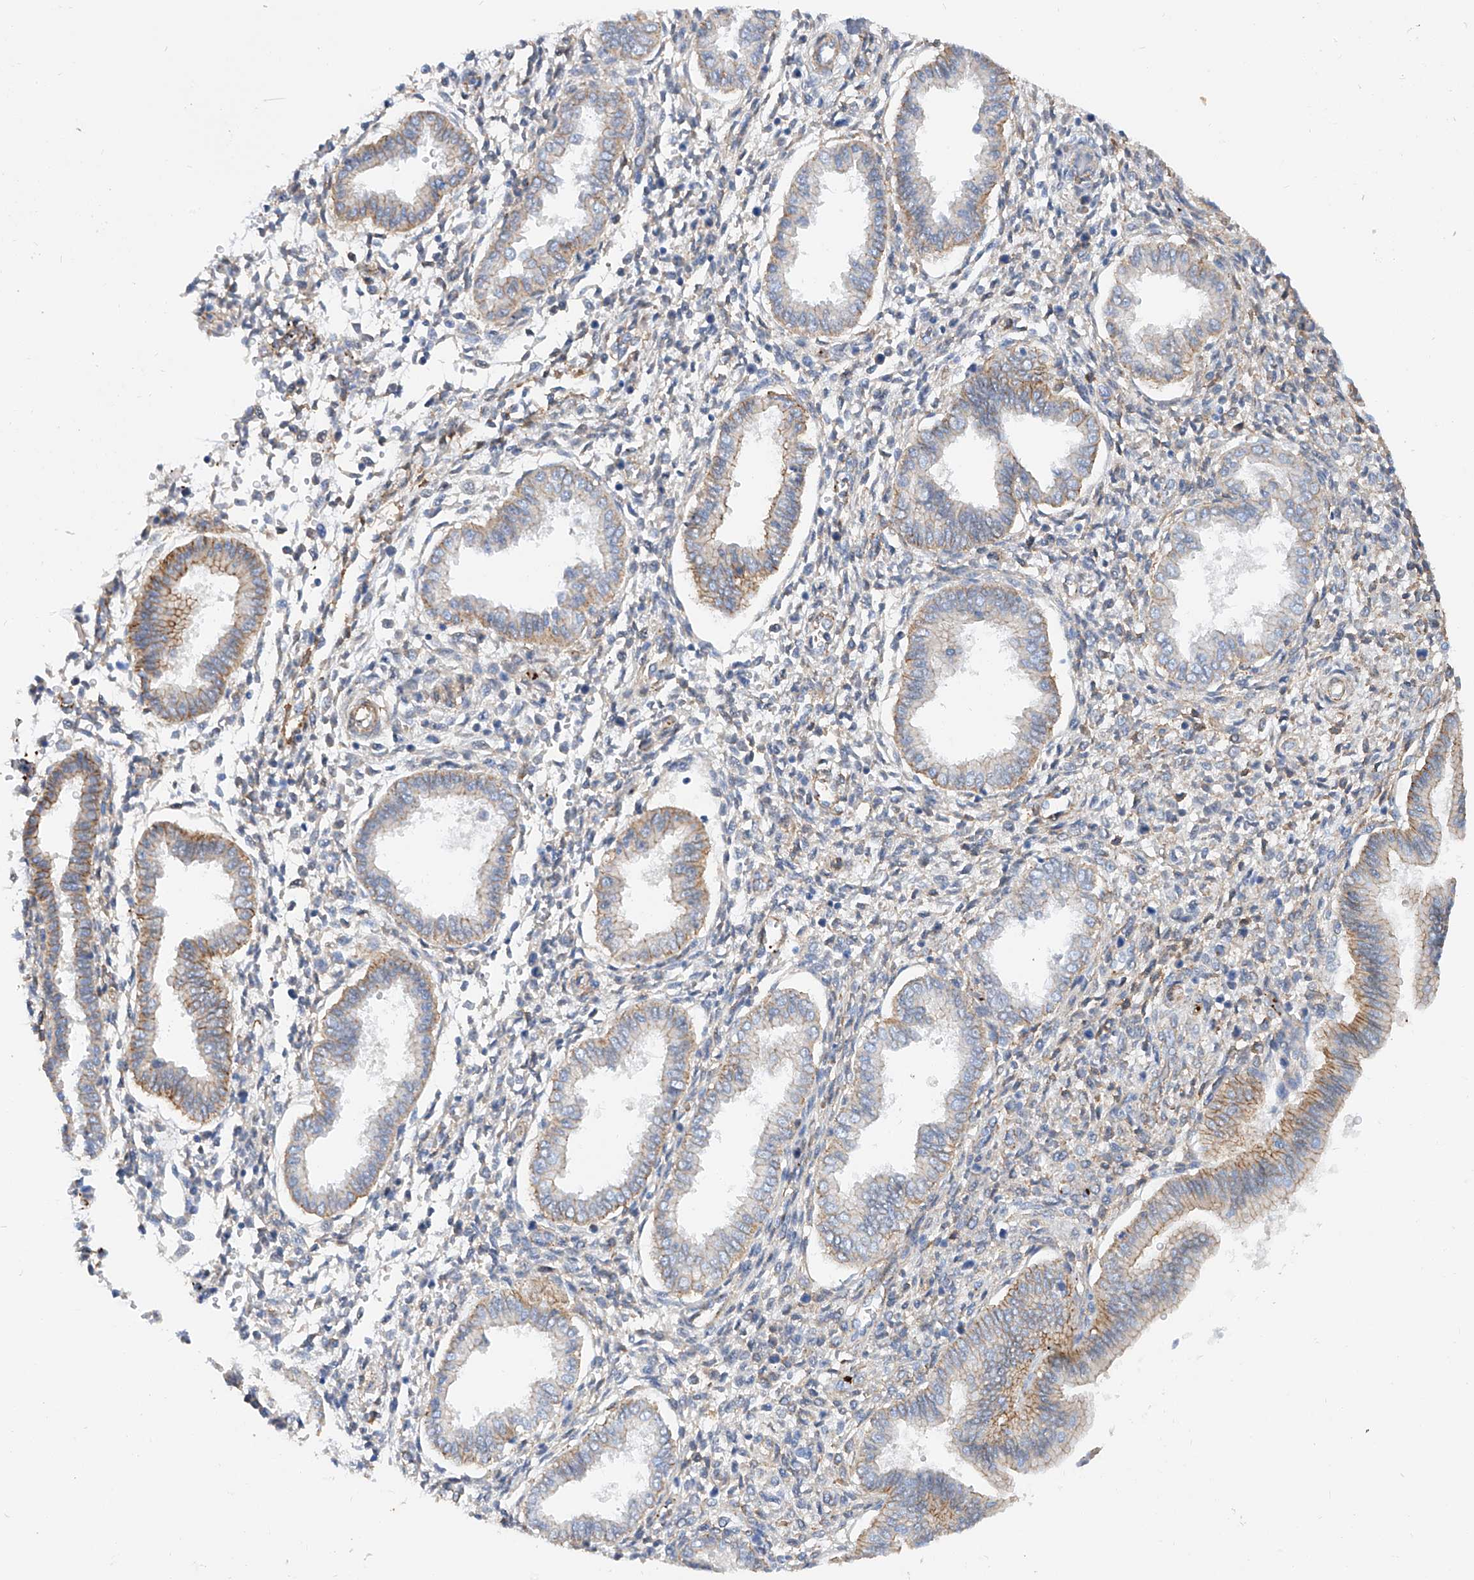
{"staining": {"intensity": "negative", "quantity": "none", "location": "none"}, "tissue": "endometrium", "cell_type": "Cells in endometrial stroma", "image_type": "normal", "snomed": [{"axis": "morphology", "description": "Normal tissue, NOS"}, {"axis": "topography", "description": "Endometrium"}], "caption": "High power microscopy image of an immunohistochemistry histopathology image of unremarkable endometrium, revealing no significant expression in cells in endometrial stroma.", "gene": "TAS2R60", "patient": {"sex": "female", "age": 24}}